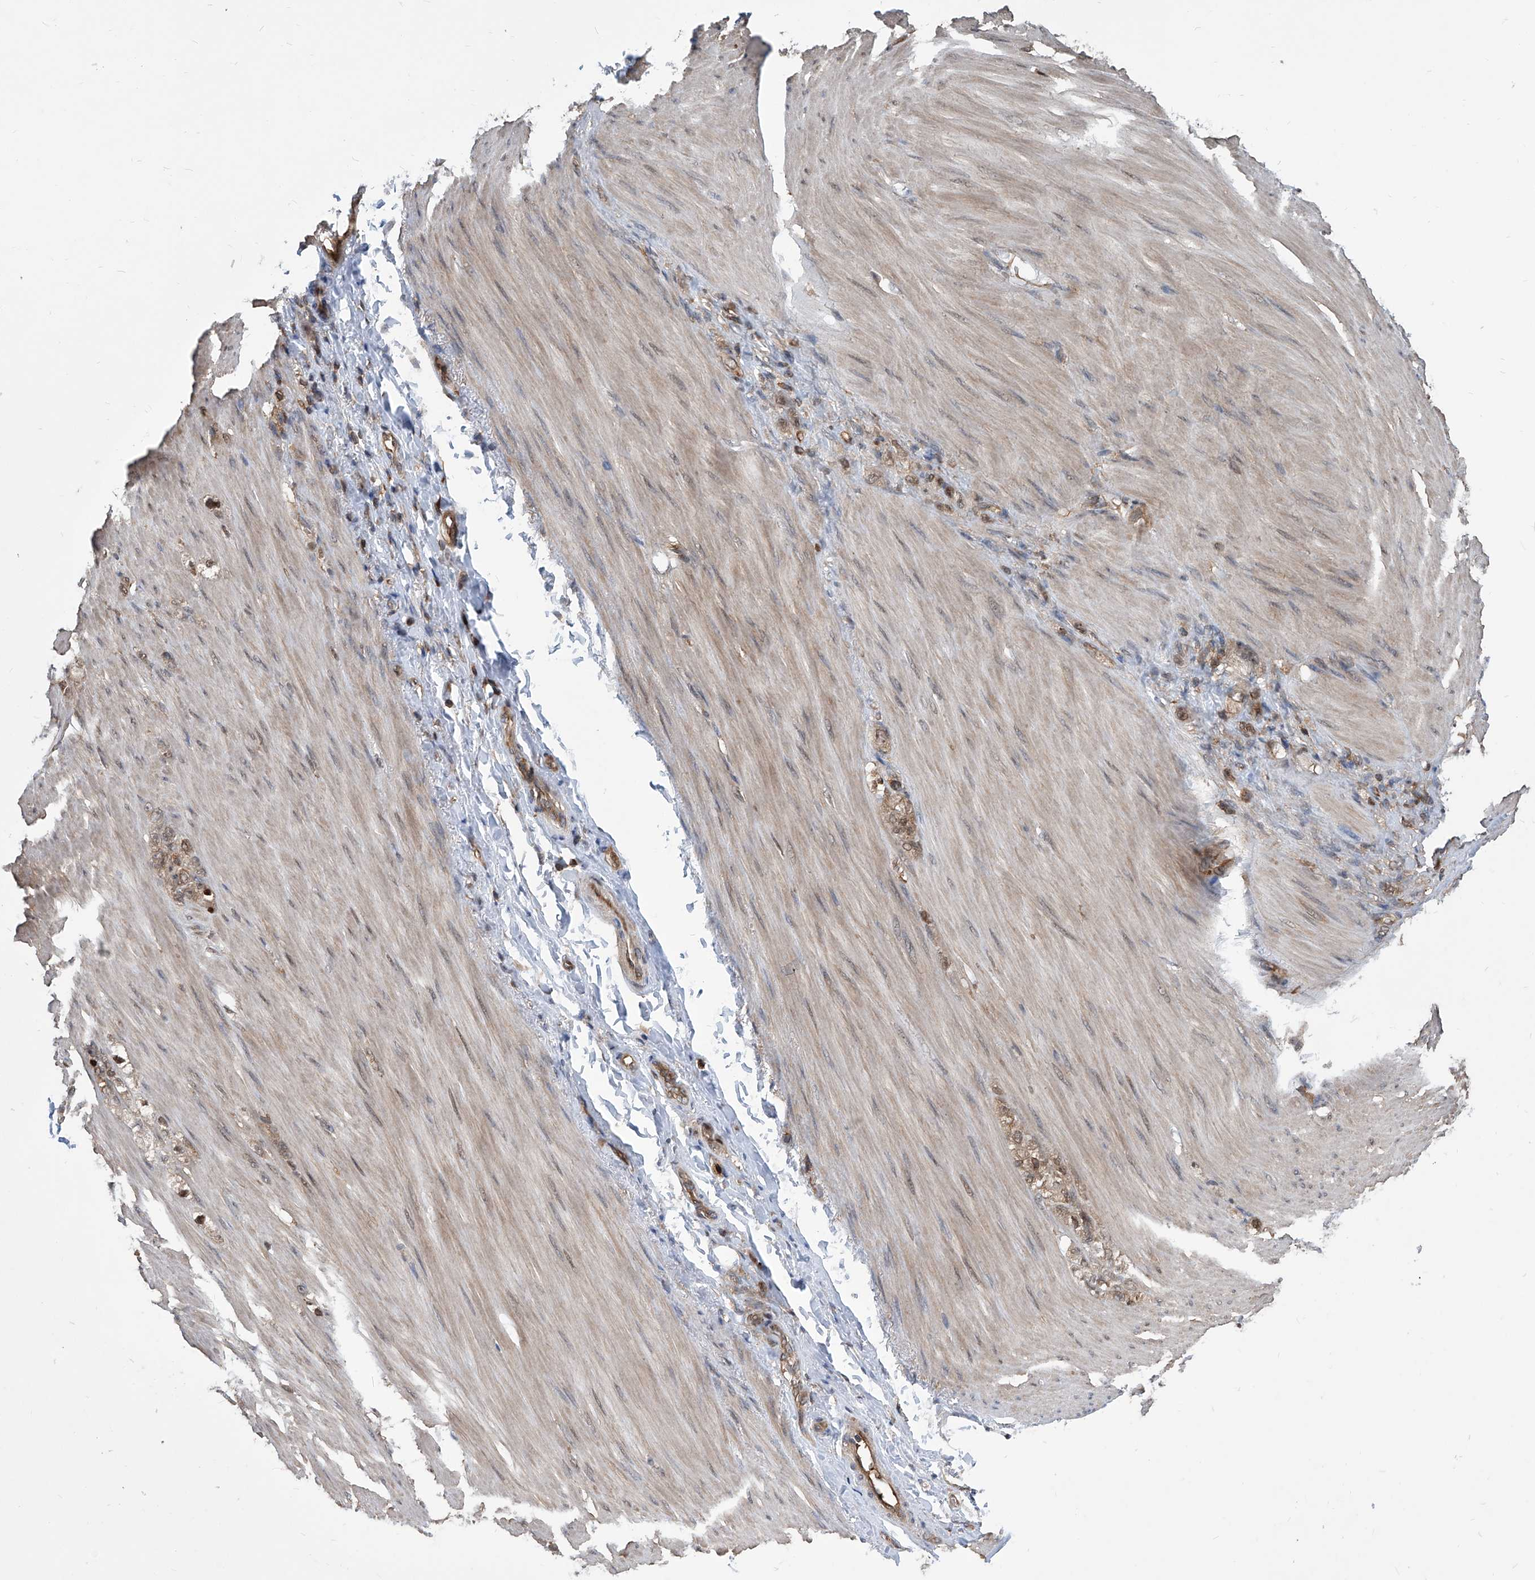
{"staining": {"intensity": "weak", "quantity": ">75%", "location": "cytoplasmic/membranous,nuclear"}, "tissue": "stomach cancer", "cell_type": "Tumor cells", "image_type": "cancer", "snomed": [{"axis": "morphology", "description": "Normal tissue, NOS"}, {"axis": "morphology", "description": "Adenocarcinoma, NOS"}, {"axis": "topography", "description": "Stomach"}], "caption": "A brown stain labels weak cytoplasmic/membranous and nuclear positivity of a protein in stomach cancer tumor cells.", "gene": "PSMB1", "patient": {"sex": "male", "age": 82}}